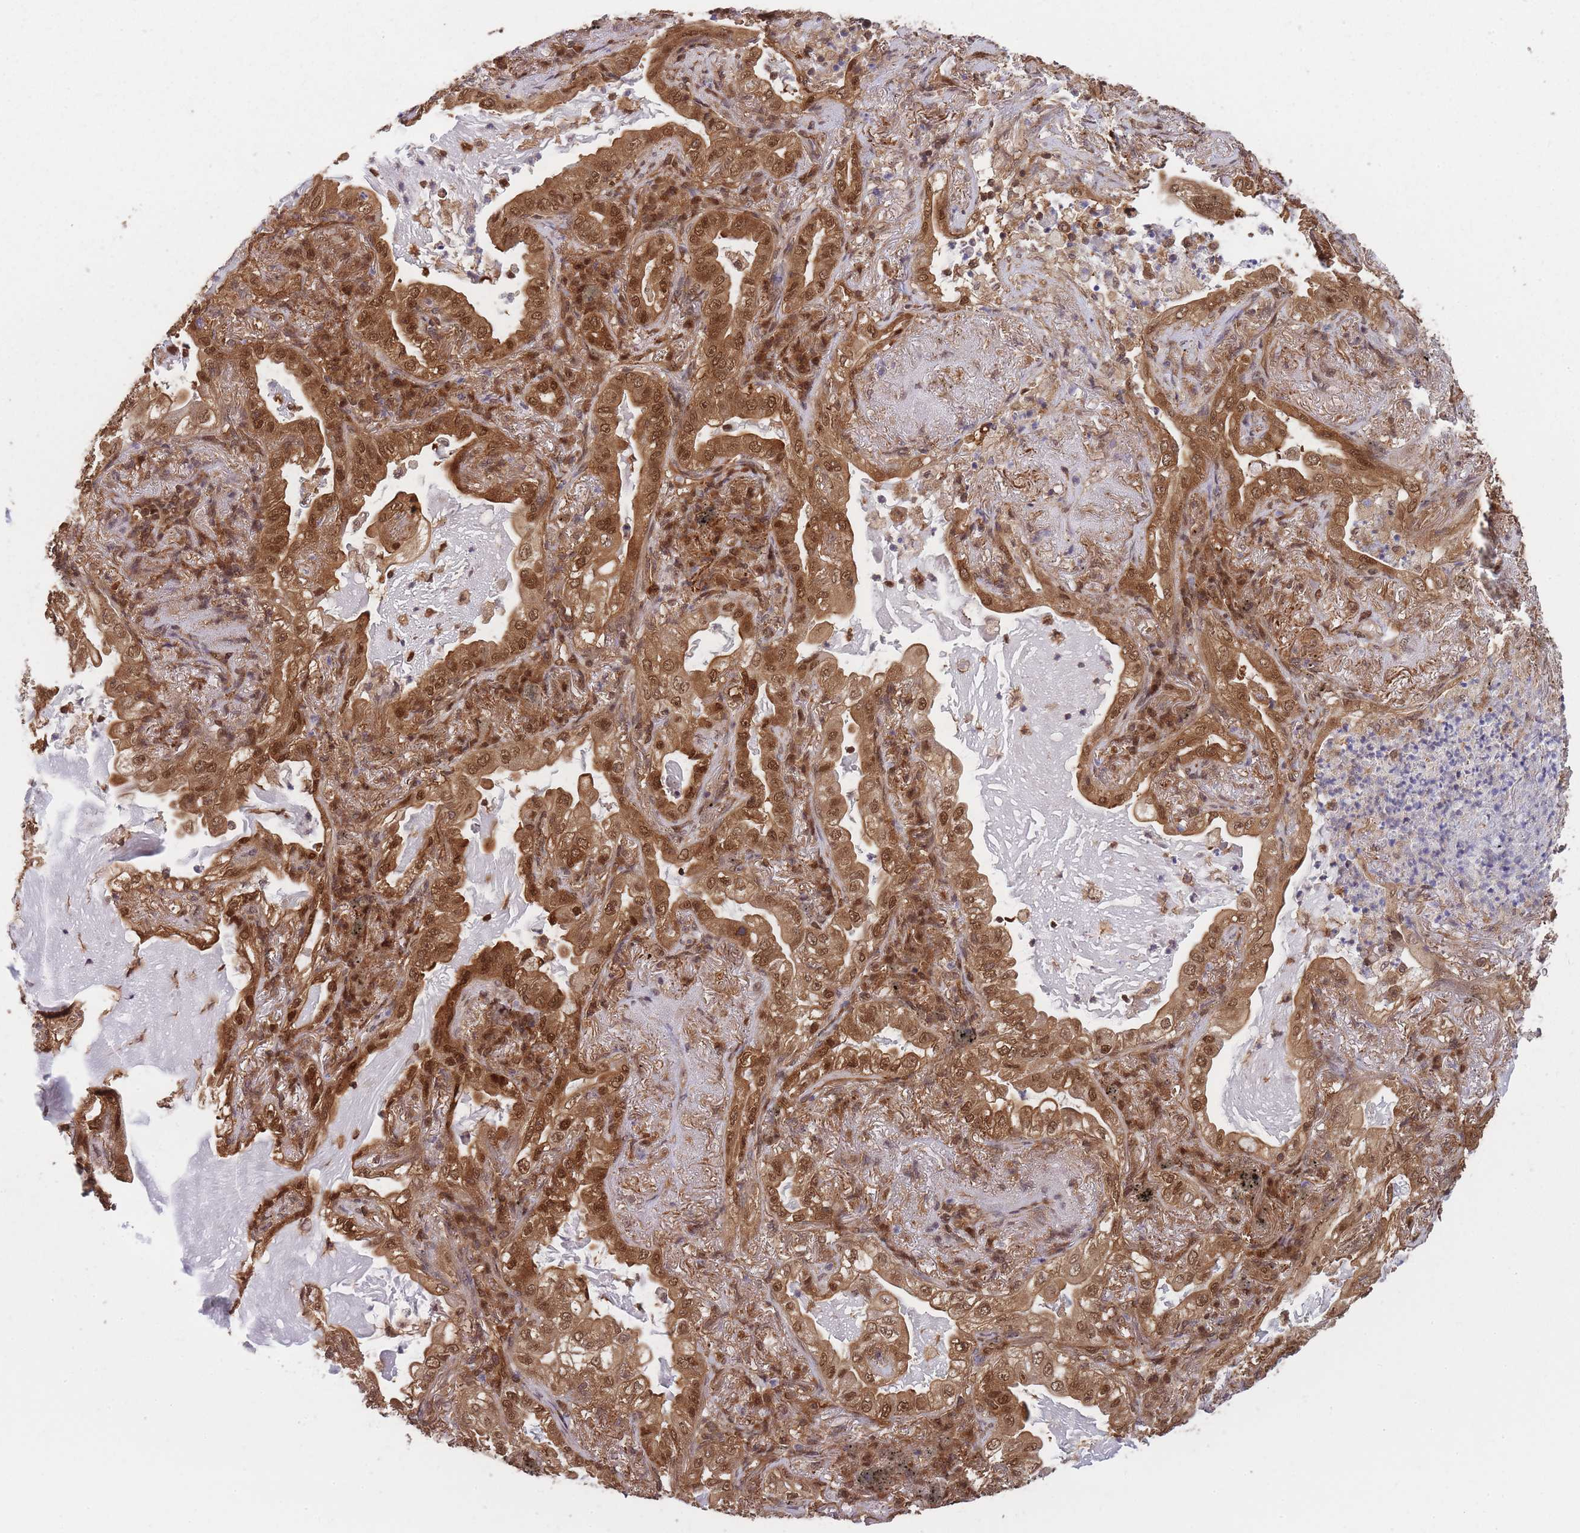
{"staining": {"intensity": "moderate", "quantity": ">75%", "location": "cytoplasmic/membranous,nuclear"}, "tissue": "lung cancer", "cell_type": "Tumor cells", "image_type": "cancer", "snomed": [{"axis": "morphology", "description": "Adenocarcinoma, NOS"}, {"axis": "topography", "description": "Lung"}], "caption": "Immunohistochemical staining of human lung cancer exhibits medium levels of moderate cytoplasmic/membranous and nuclear expression in about >75% of tumor cells.", "gene": "PPP6R3", "patient": {"sex": "female", "age": 73}}